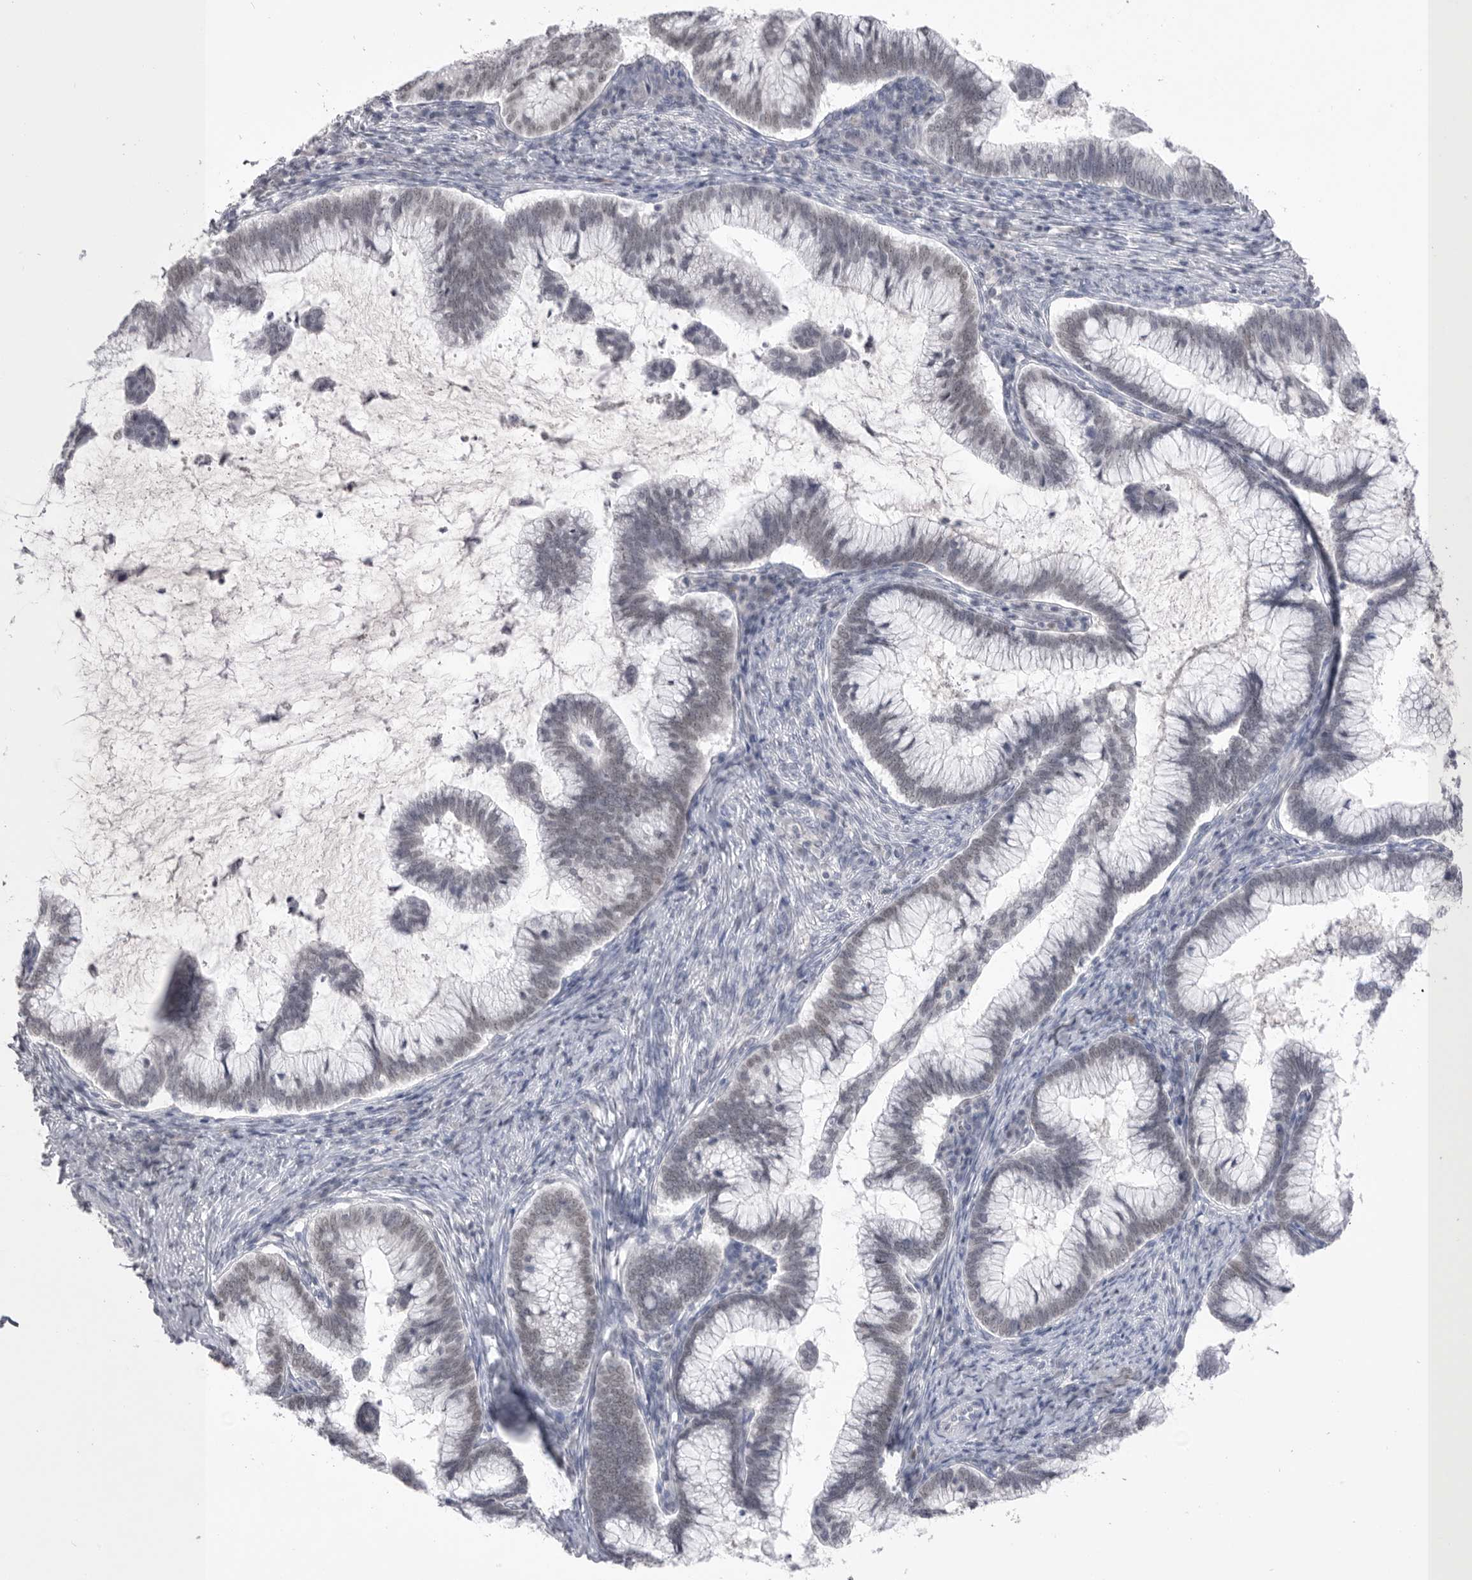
{"staining": {"intensity": "negative", "quantity": "none", "location": "none"}, "tissue": "cervical cancer", "cell_type": "Tumor cells", "image_type": "cancer", "snomed": [{"axis": "morphology", "description": "Adenocarcinoma, NOS"}, {"axis": "topography", "description": "Cervix"}], "caption": "The histopathology image exhibits no staining of tumor cells in cervical cancer (adenocarcinoma).", "gene": "ZBTB7B", "patient": {"sex": "female", "age": 36}}